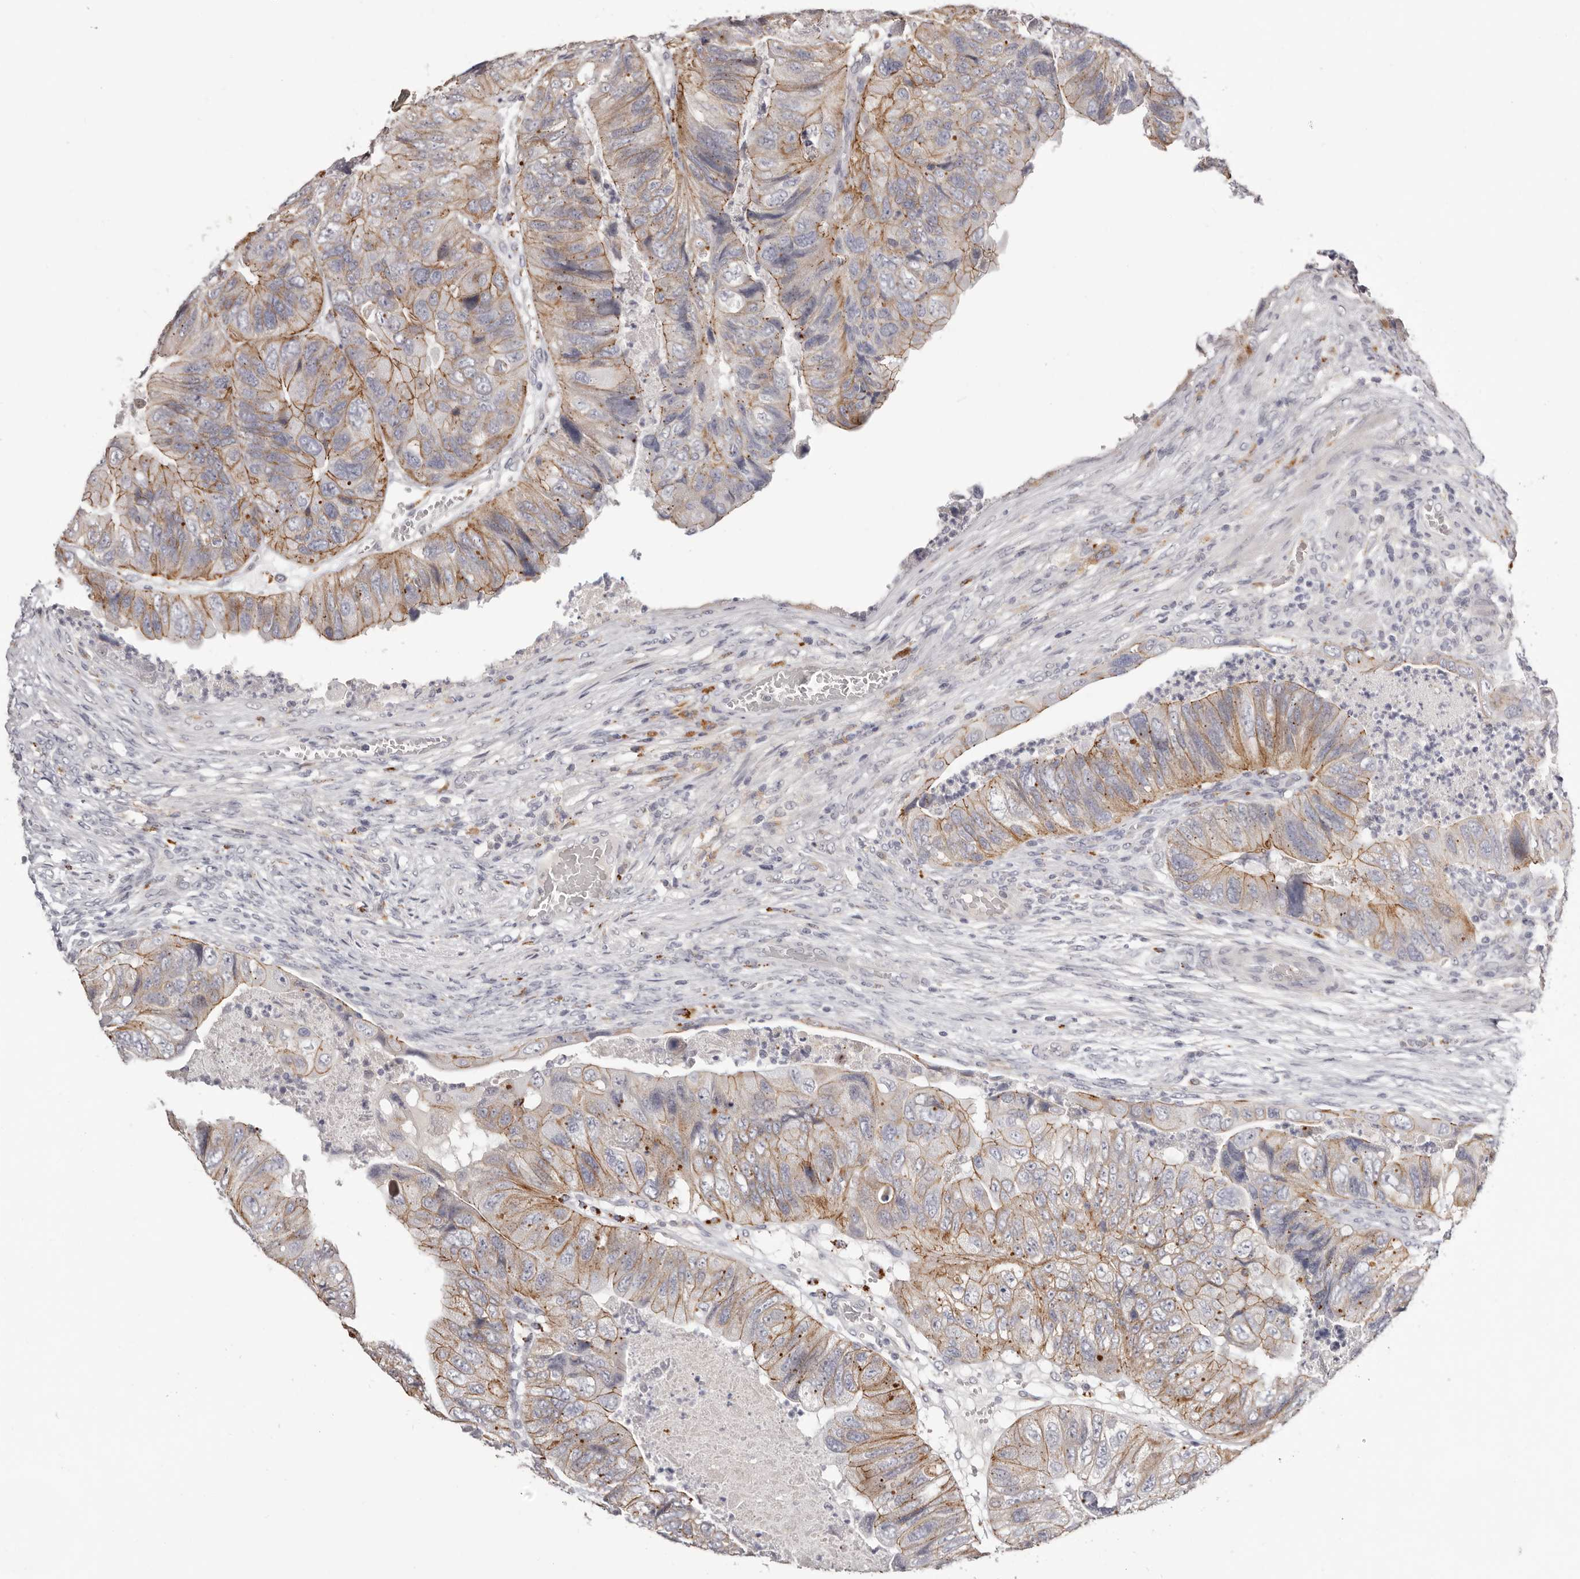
{"staining": {"intensity": "moderate", "quantity": ">75%", "location": "cytoplasmic/membranous"}, "tissue": "colorectal cancer", "cell_type": "Tumor cells", "image_type": "cancer", "snomed": [{"axis": "morphology", "description": "Adenocarcinoma, NOS"}, {"axis": "topography", "description": "Rectum"}], "caption": "Immunohistochemical staining of adenocarcinoma (colorectal) displays medium levels of moderate cytoplasmic/membranous protein expression in about >75% of tumor cells. The protein is shown in brown color, while the nuclei are stained blue.", "gene": "PCDHB6", "patient": {"sex": "male", "age": 63}}